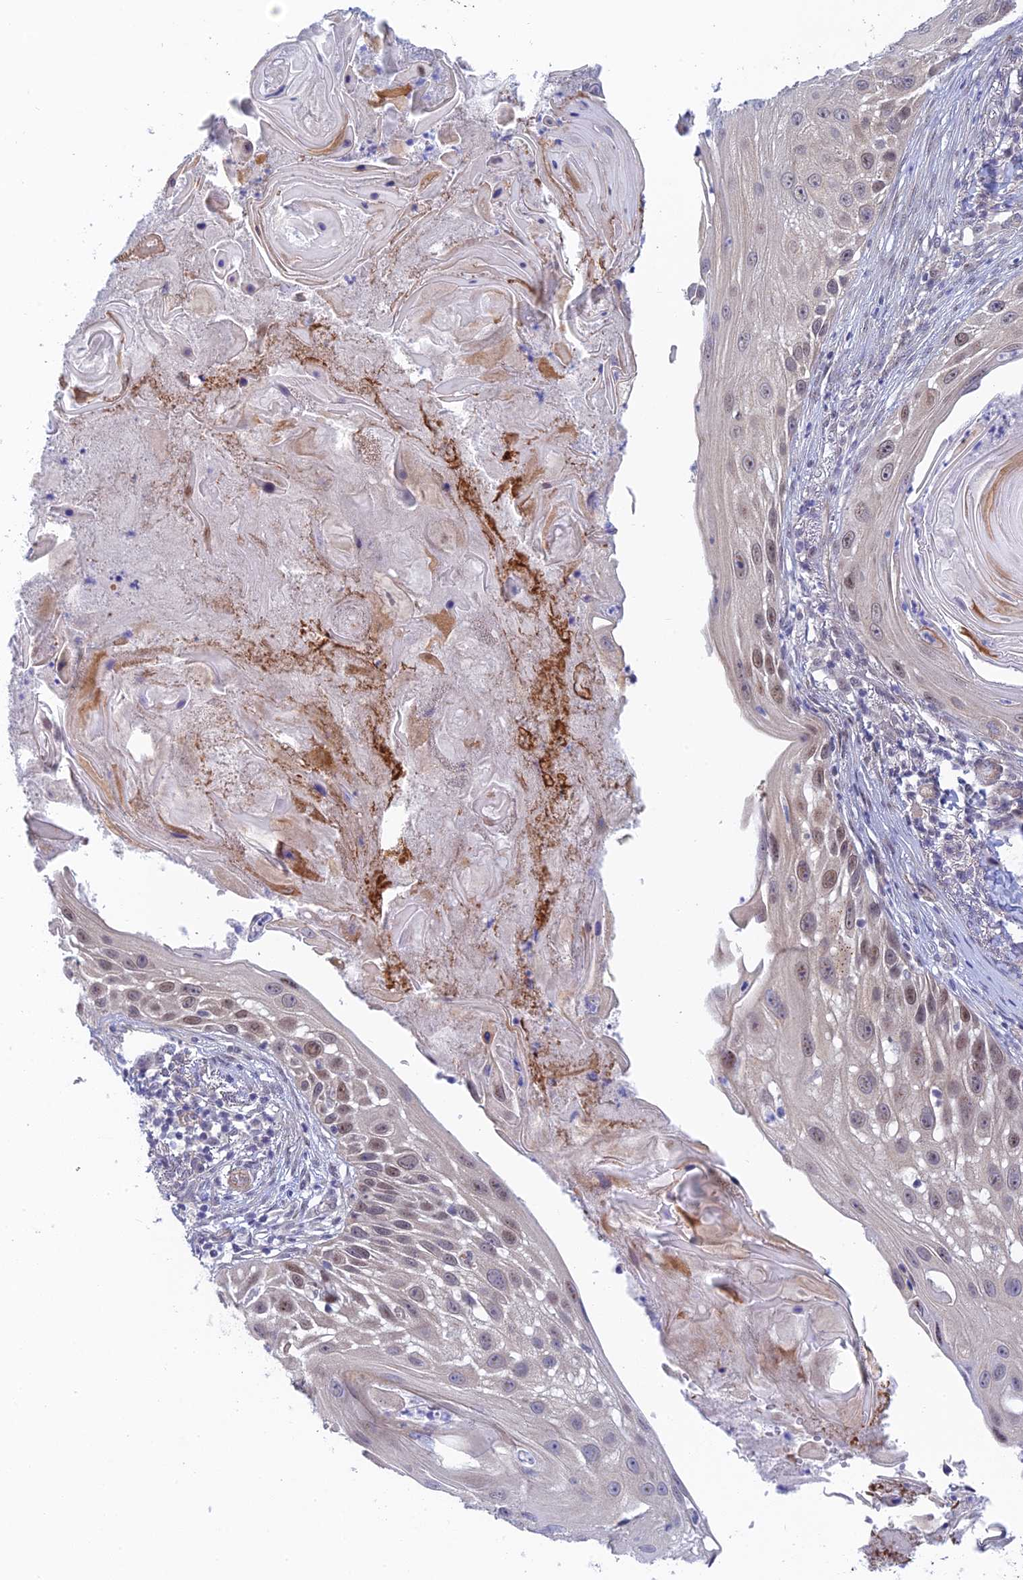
{"staining": {"intensity": "weak", "quantity": "25%-75%", "location": "nuclear"}, "tissue": "skin cancer", "cell_type": "Tumor cells", "image_type": "cancer", "snomed": [{"axis": "morphology", "description": "Squamous cell carcinoma, NOS"}, {"axis": "topography", "description": "Skin"}], "caption": "Brown immunohistochemical staining in human skin squamous cell carcinoma demonstrates weak nuclear expression in about 25%-75% of tumor cells.", "gene": "CFAP92", "patient": {"sex": "female", "age": 44}}